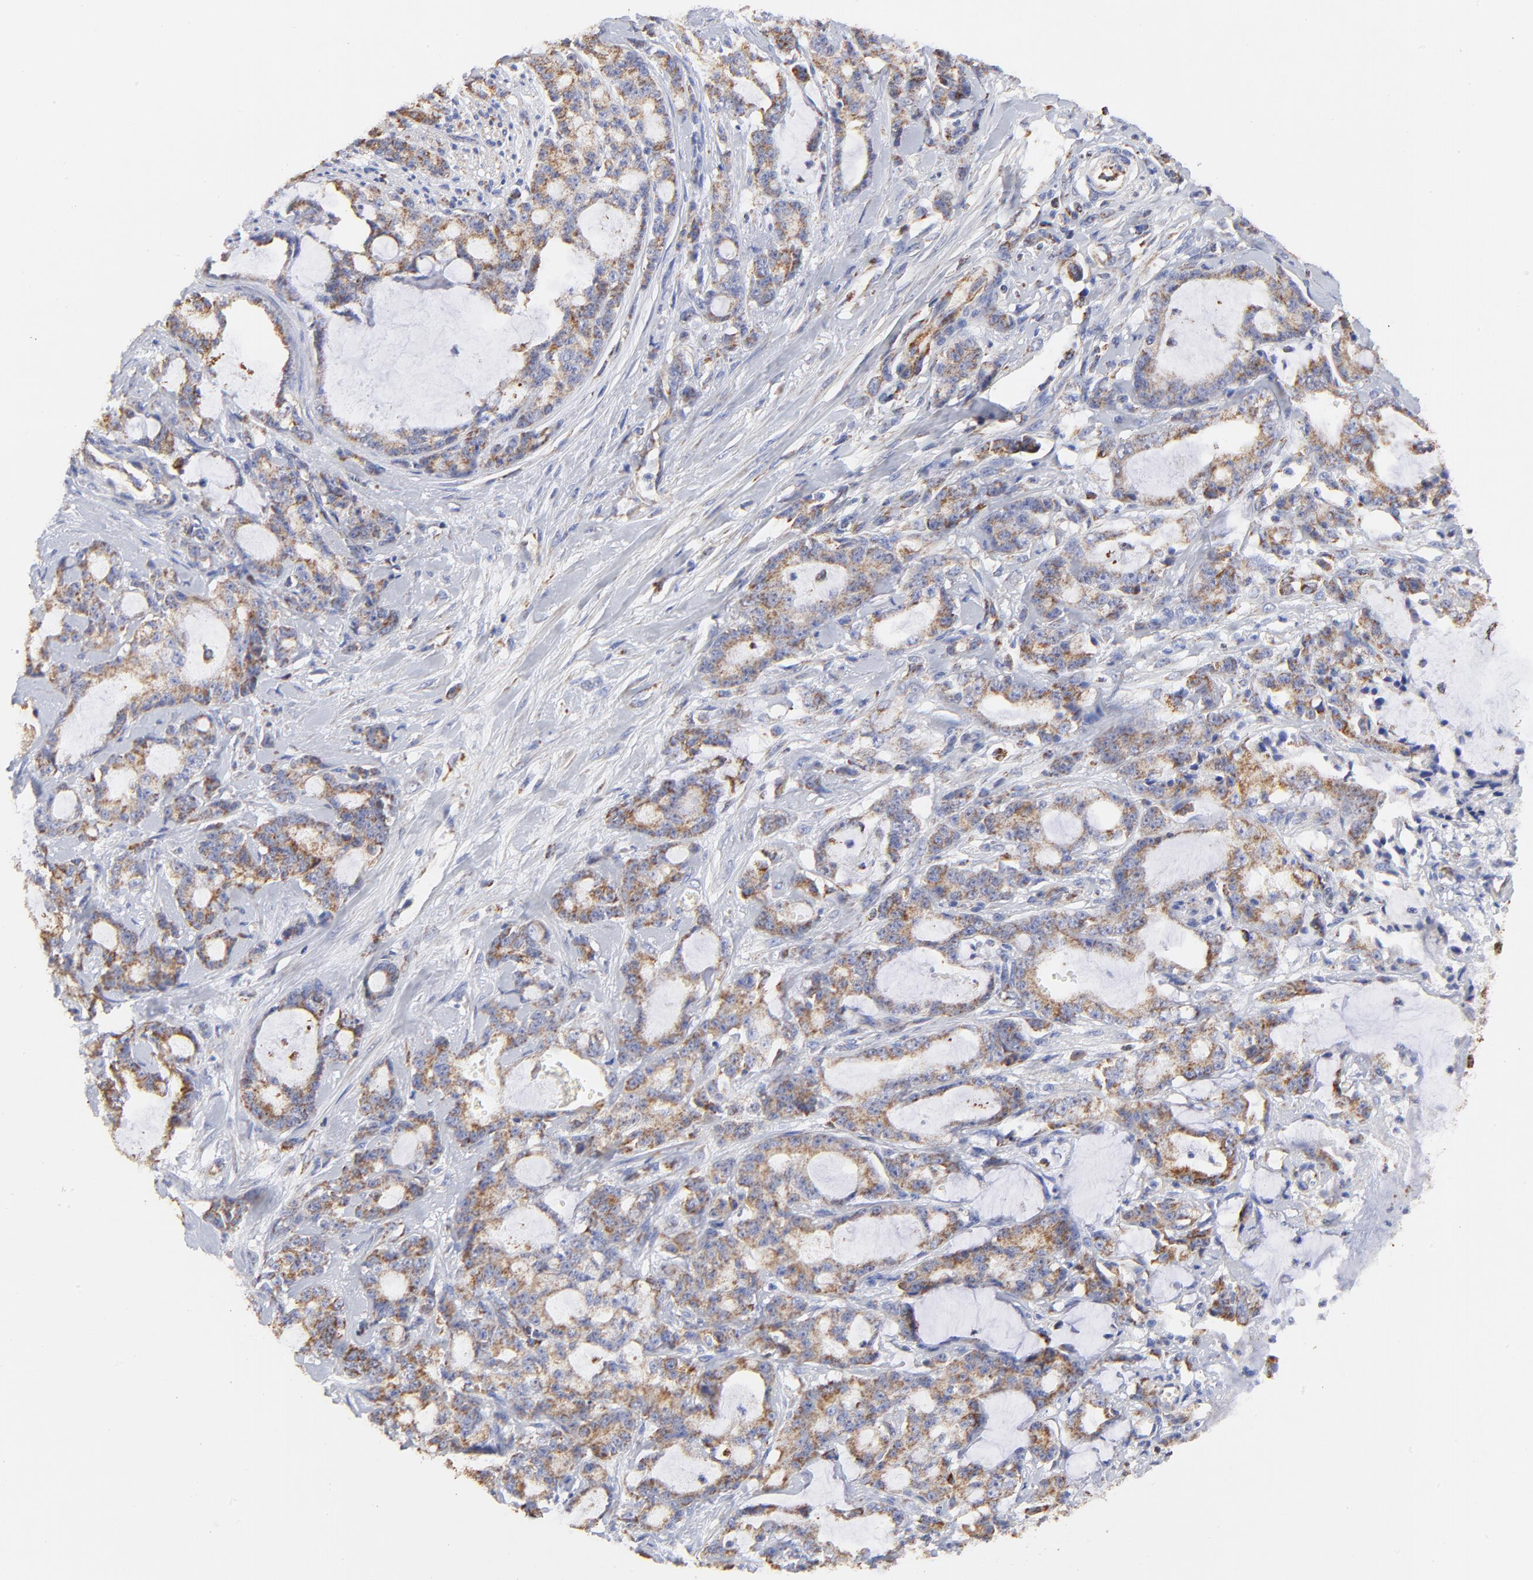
{"staining": {"intensity": "moderate", "quantity": ">75%", "location": "cytoplasmic/membranous"}, "tissue": "pancreatic cancer", "cell_type": "Tumor cells", "image_type": "cancer", "snomed": [{"axis": "morphology", "description": "Adenocarcinoma, NOS"}, {"axis": "topography", "description": "Pancreas"}], "caption": "This is an image of immunohistochemistry staining of pancreatic cancer, which shows moderate staining in the cytoplasmic/membranous of tumor cells.", "gene": "COX4I1", "patient": {"sex": "female", "age": 73}}